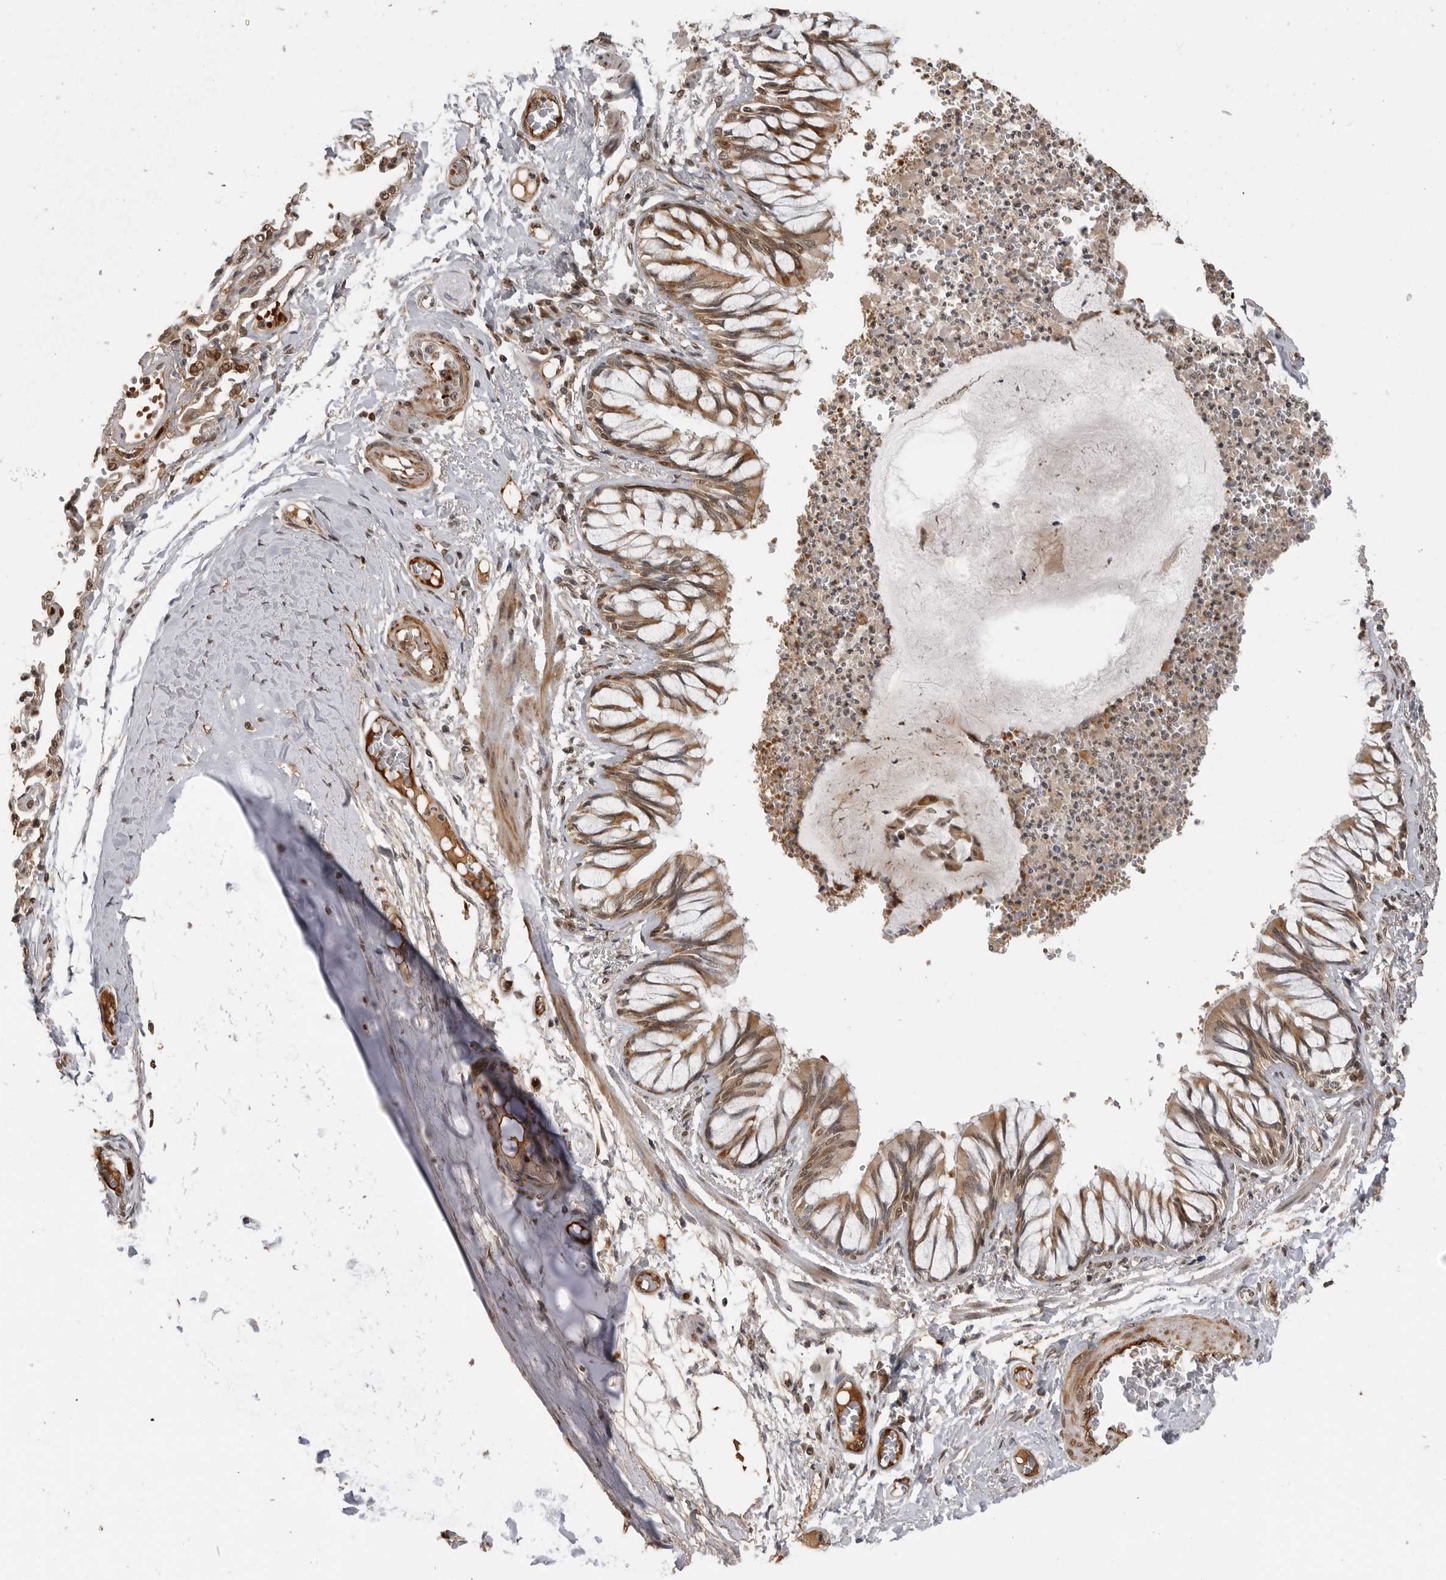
{"staining": {"intensity": "moderate", "quantity": ">75%", "location": "cytoplasmic/membranous,nuclear"}, "tissue": "bronchus", "cell_type": "Respiratory epithelial cells", "image_type": "normal", "snomed": [{"axis": "morphology", "description": "Normal tissue, NOS"}, {"axis": "topography", "description": "Cartilage tissue"}, {"axis": "topography", "description": "Bronchus"}, {"axis": "topography", "description": "Lung"}], "caption": "Bronchus stained with DAB IHC demonstrates medium levels of moderate cytoplasmic/membranous,nuclear positivity in about >75% of respiratory epithelial cells.", "gene": "CLOCK", "patient": {"sex": "female", "age": 49}}